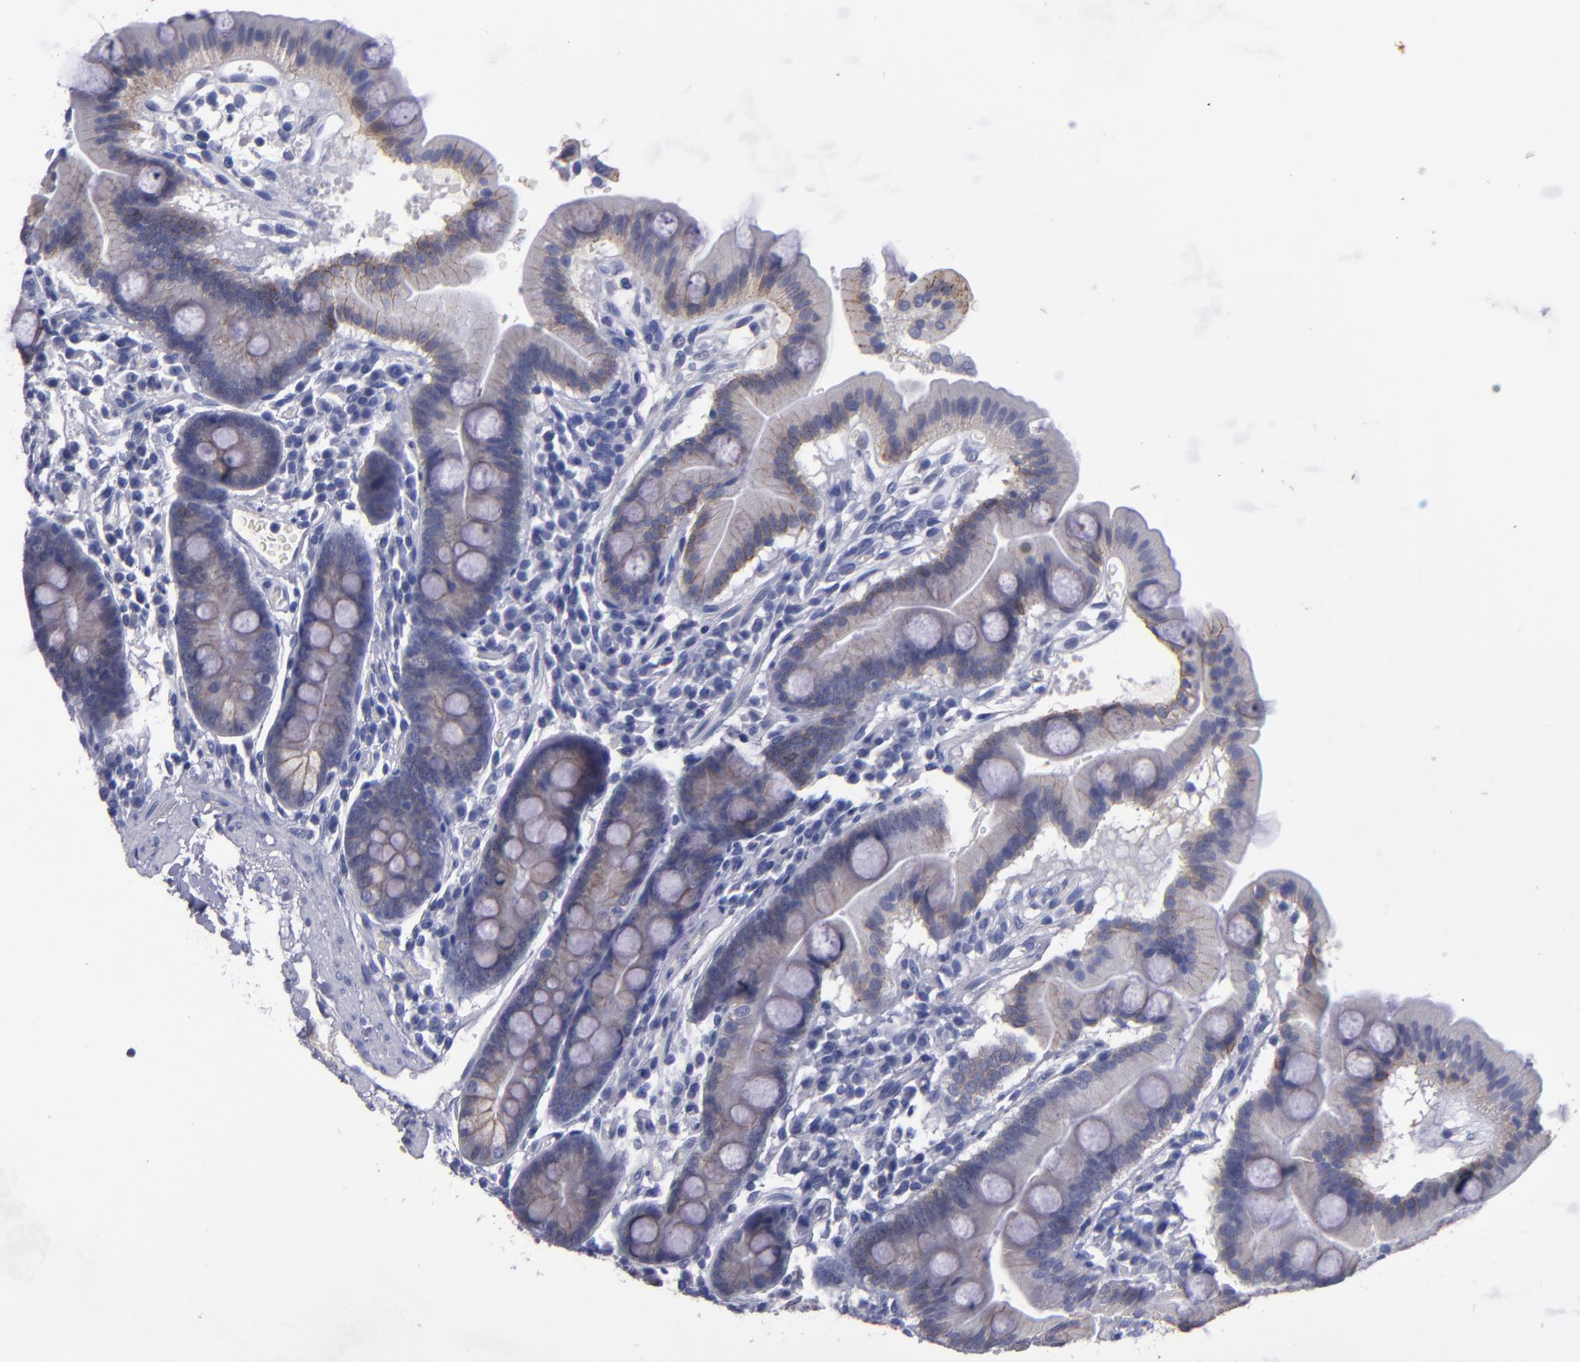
{"staining": {"intensity": "weak", "quantity": ">75%", "location": "cytoplasmic/membranous"}, "tissue": "duodenum", "cell_type": "Glandular cells", "image_type": "normal", "snomed": [{"axis": "morphology", "description": "Normal tissue, NOS"}, {"axis": "topography", "description": "Duodenum"}], "caption": "Duodenum stained with immunohistochemistry (IHC) reveals weak cytoplasmic/membranous staining in about >75% of glandular cells.", "gene": "CDH3", "patient": {"sex": "male", "age": 50}}